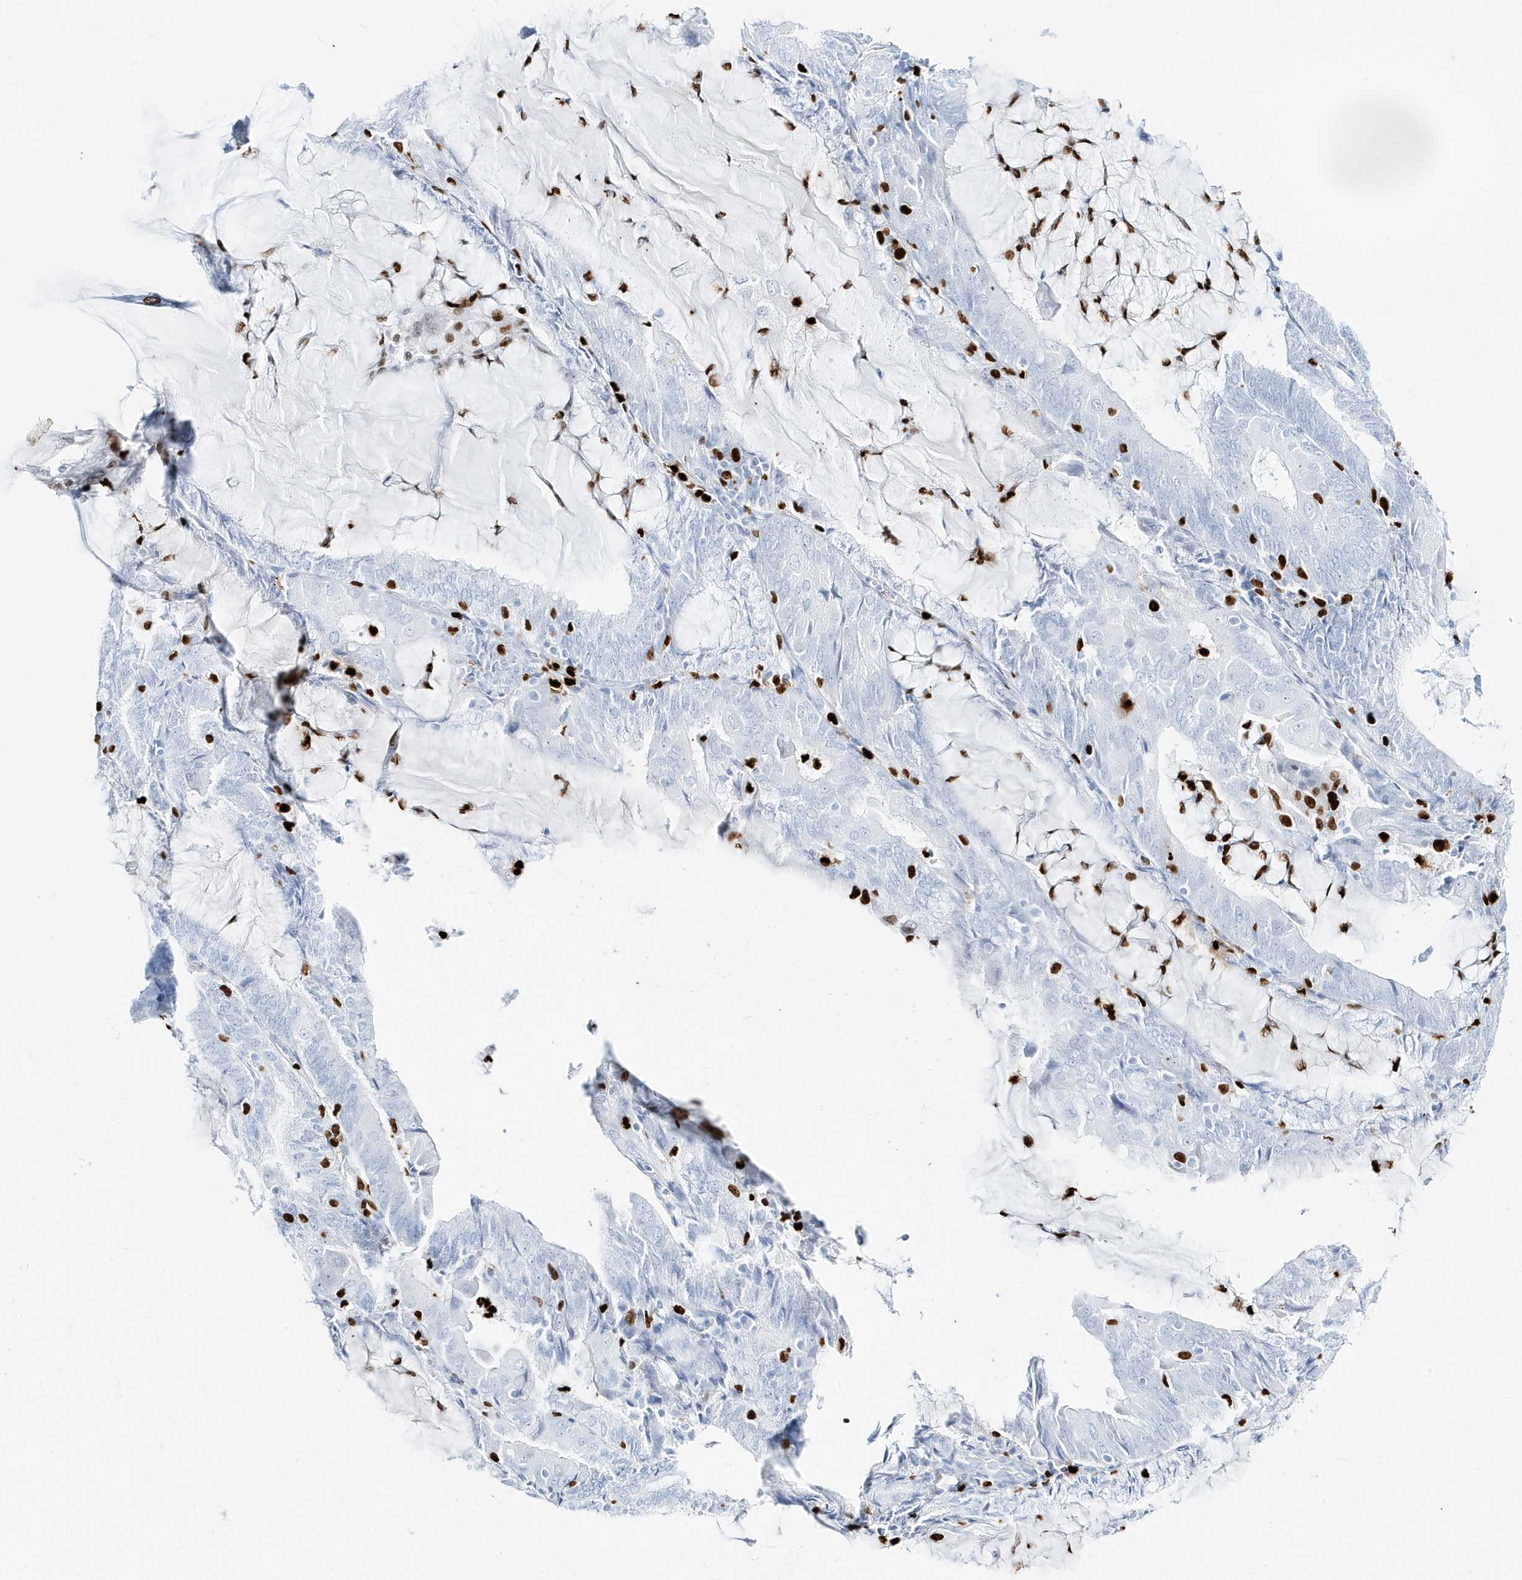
{"staining": {"intensity": "negative", "quantity": "none", "location": "none"}, "tissue": "endometrial cancer", "cell_type": "Tumor cells", "image_type": "cancer", "snomed": [{"axis": "morphology", "description": "Adenocarcinoma, NOS"}, {"axis": "topography", "description": "Endometrium"}], "caption": "Protein analysis of adenocarcinoma (endometrial) displays no significant staining in tumor cells.", "gene": "MNDA", "patient": {"sex": "female", "age": 81}}